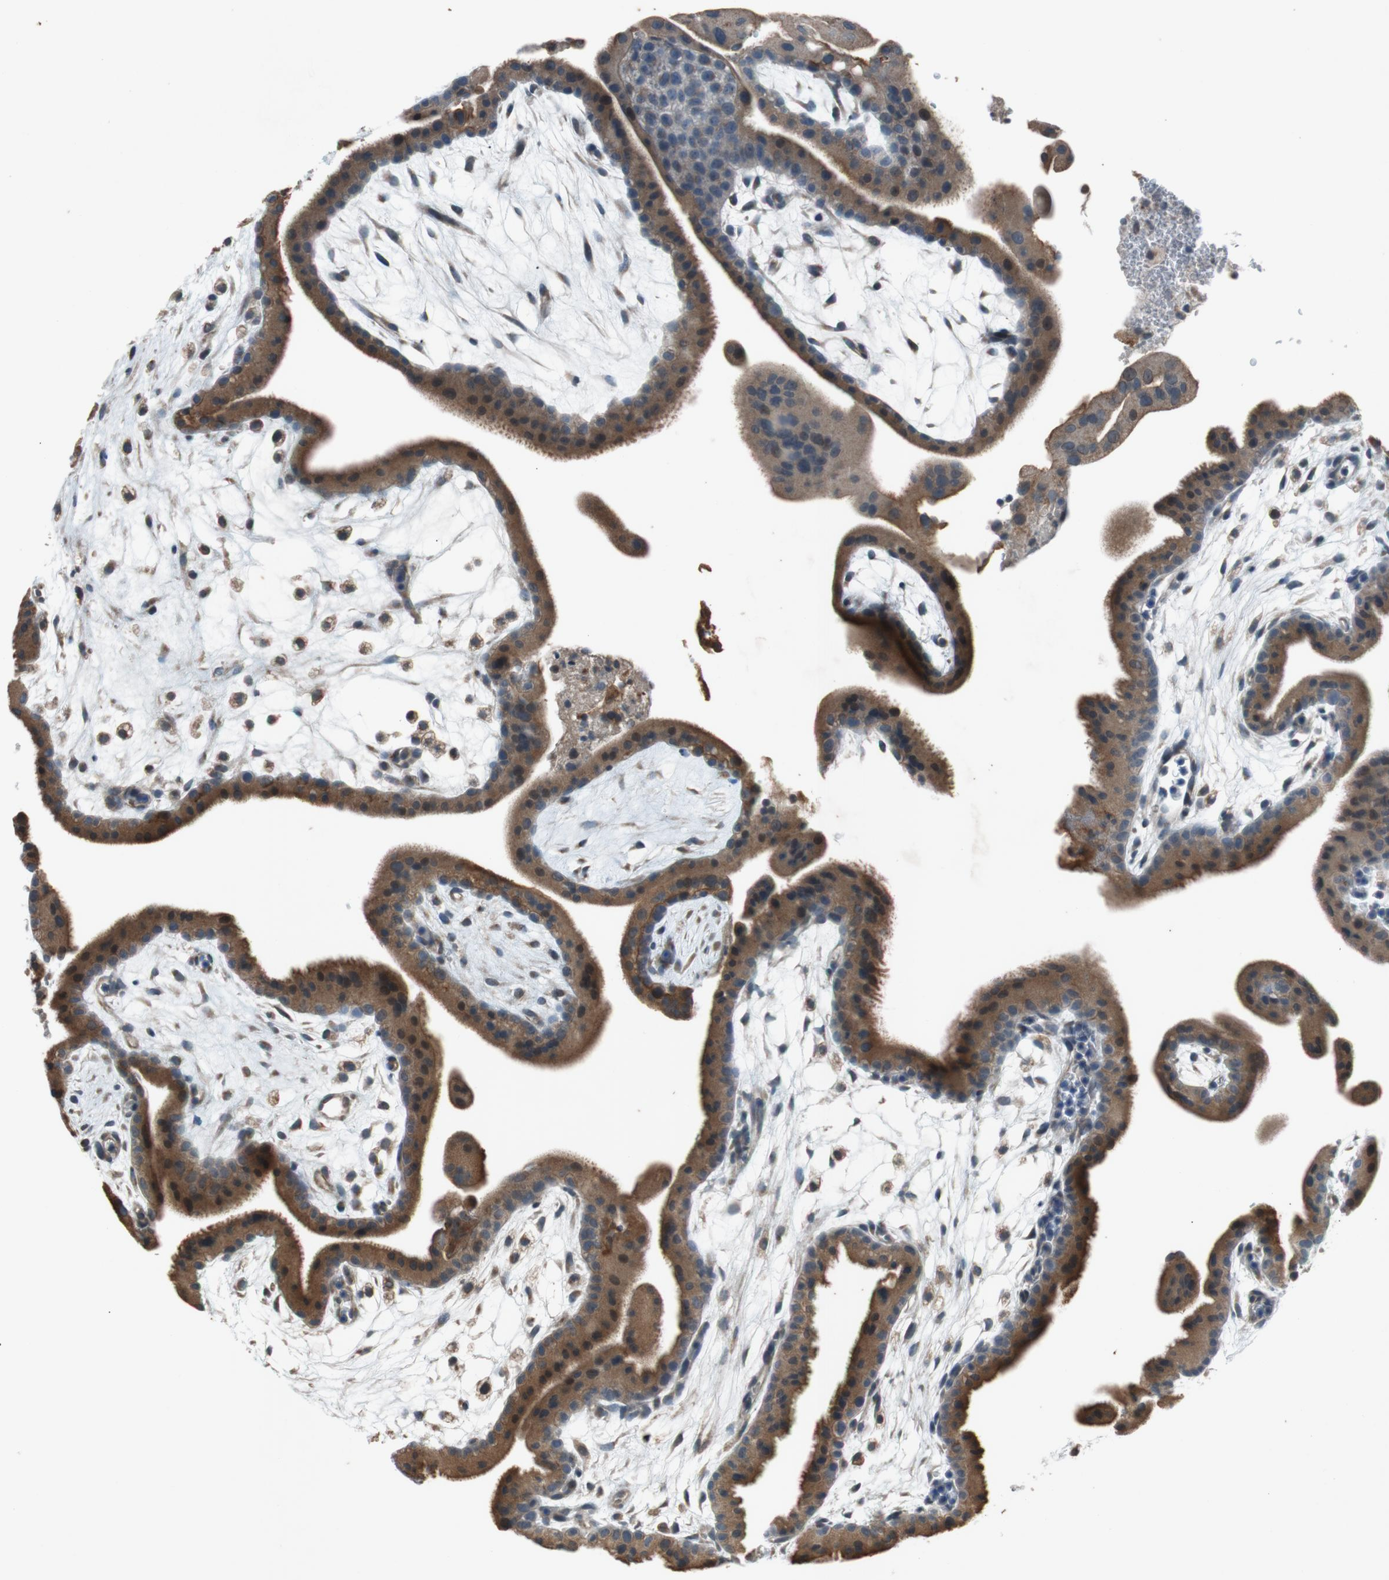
{"staining": {"intensity": "moderate", "quantity": ">75%", "location": "cytoplasmic/membranous"}, "tissue": "placenta", "cell_type": "Trophoblastic cells", "image_type": "normal", "snomed": [{"axis": "morphology", "description": "Normal tissue, NOS"}, {"axis": "topography", "description": "Placenta"}], "caption": "Protein staining displays moderate cytoplasmic/membranous positivity in about >75% of trophoblastic cells in benign placenta. Using DAB (3,3'-diaminobenzidine) (brown) and hematoxylin (blue) stains, captured at high magnification using brightfield microscopy.", "gene": "ATP2C1", "patient": {"sex": "female", "age": 19}}